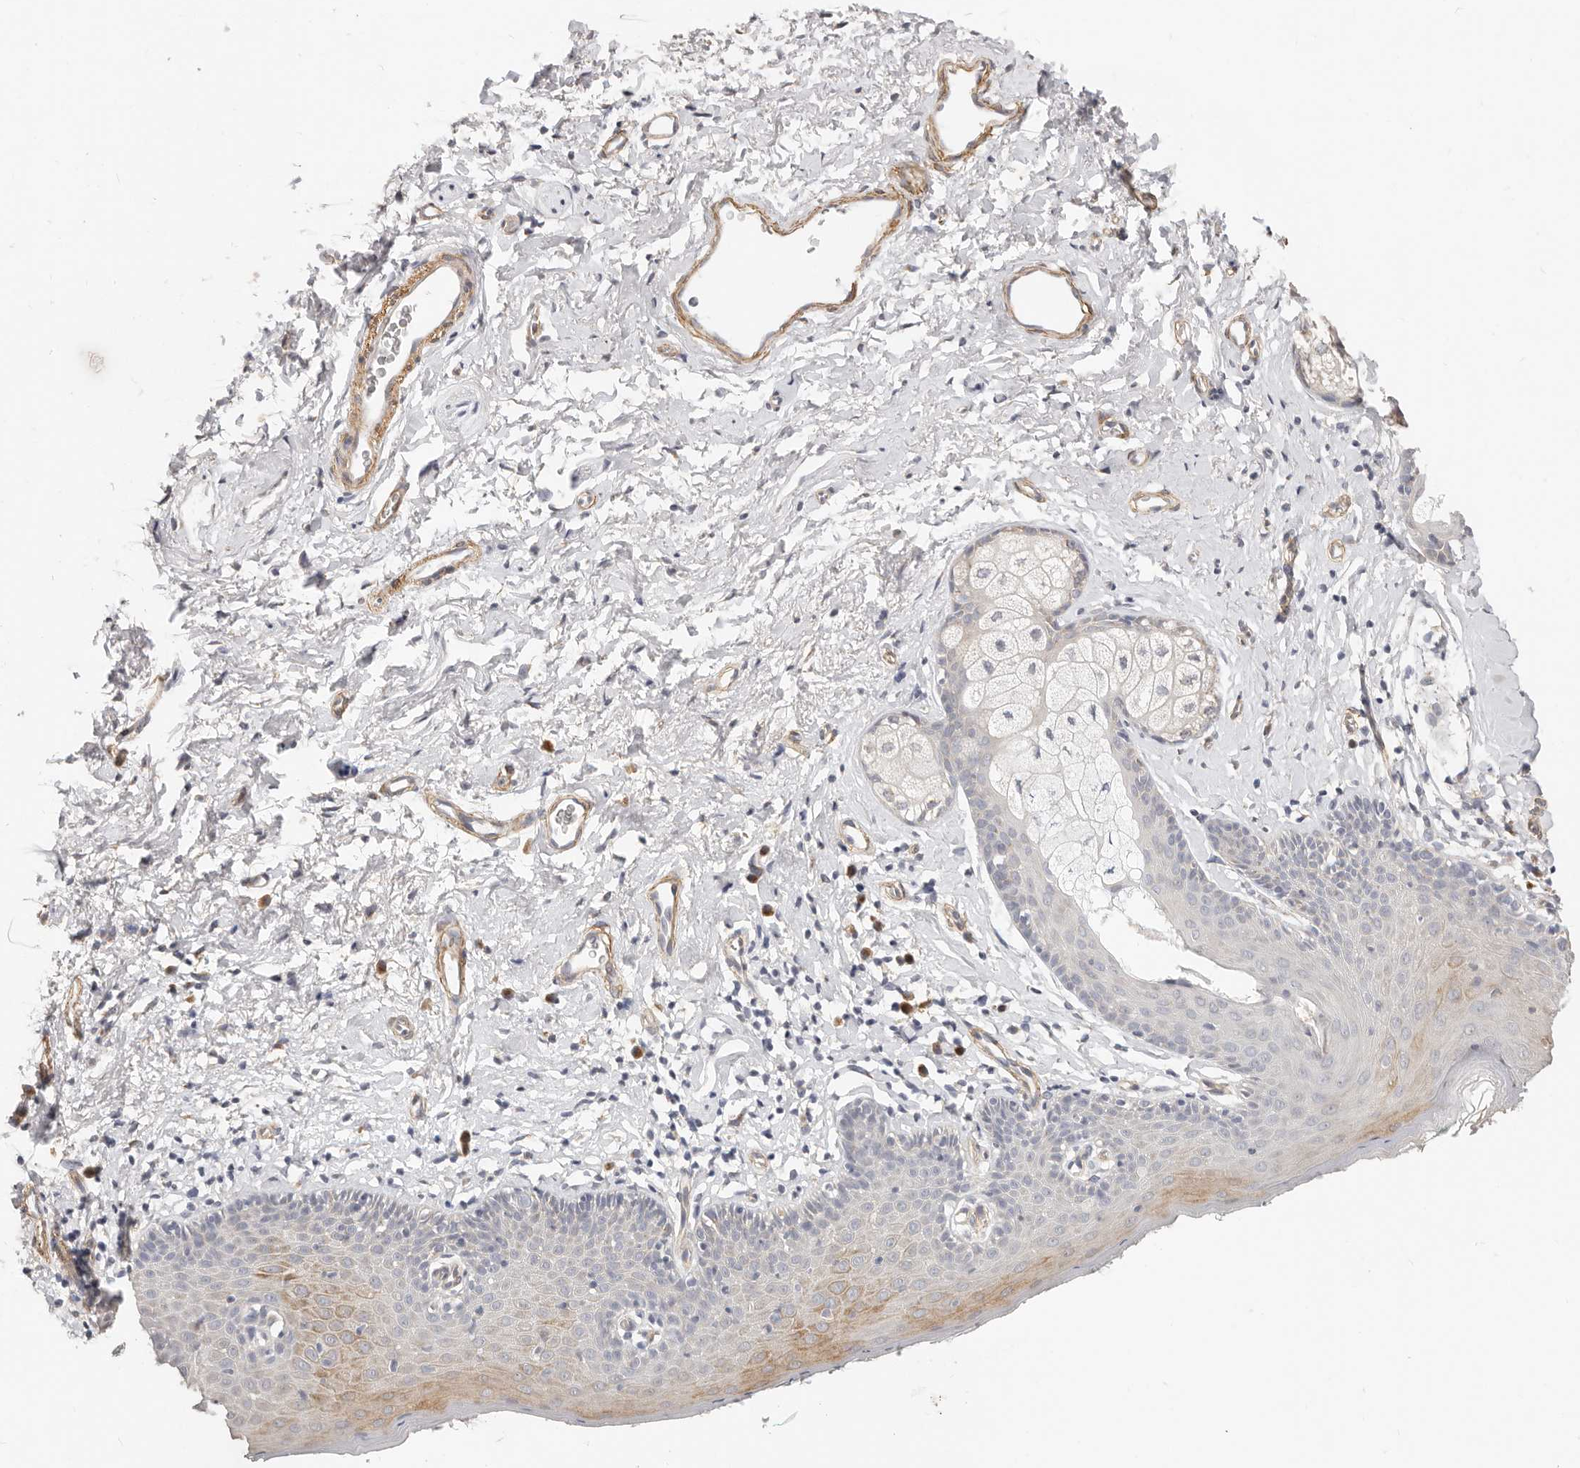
{"staining": {"intensity": "weak", "quantity": "<25%", "location": "cytoplasmic/membranous"}, "tissue": "skin", "cell_type": "Epidermal cells", "image_type": "normal", "snomed": [{"axis": "morphology", "description": "Normal tissue, NOS"}, {"axis": "topography", "description": "Vulva"}], "caption": "Immunohistochemical staining of normal human skin displays no significant positivity in epidermal cells.", "gene": "RABAC1", "patient": {"sex": "female", "age": 66}}